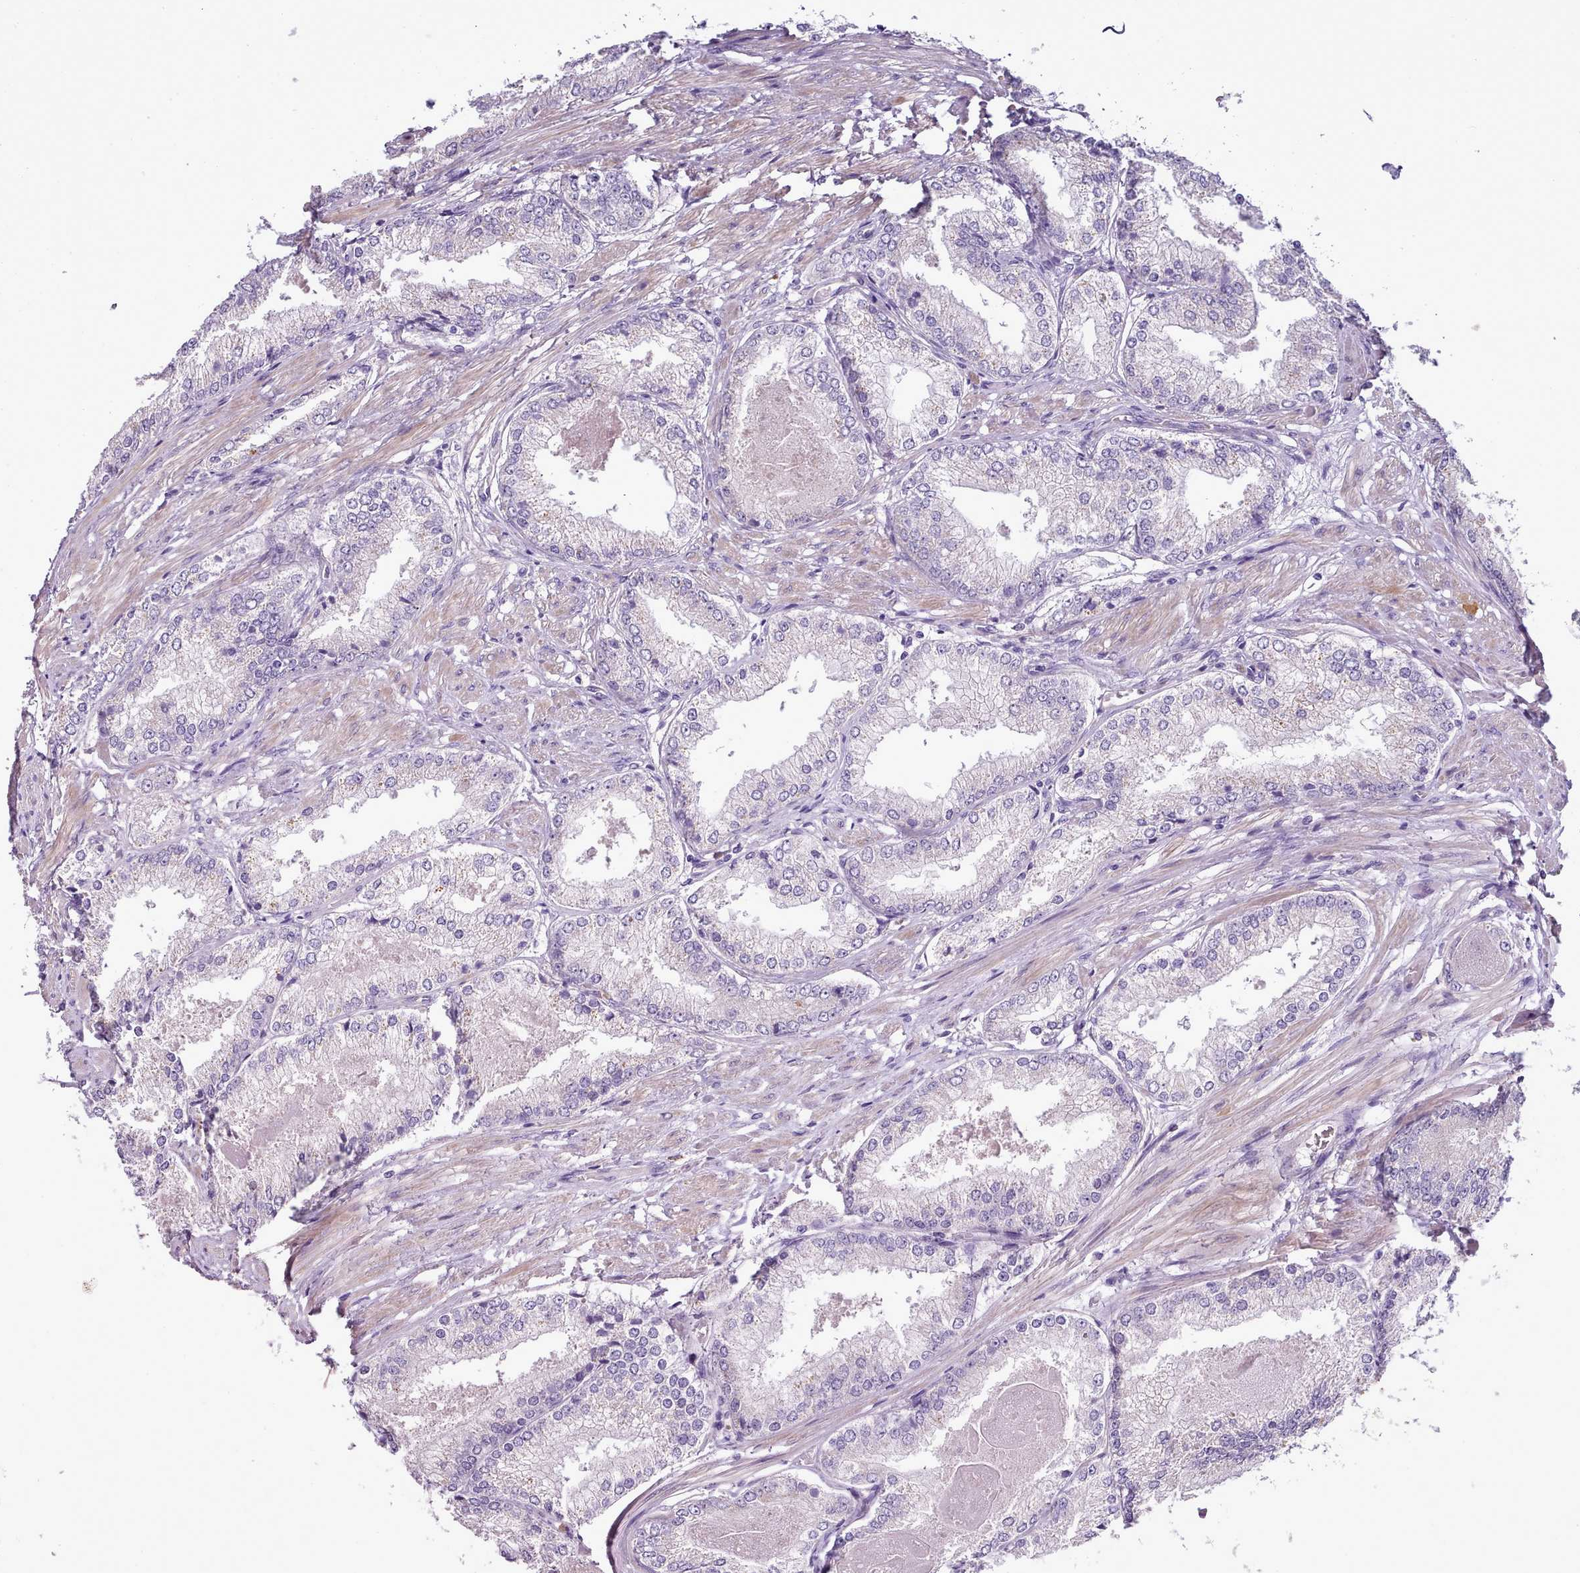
{"staining": {"intensity": "negative", "quantity": "none", "location": "none"}, "tissue": "prostate cancer", "cell_type": "Tumor cells", "image_type": "cancer", "snomed": [{"axis": "morphology", "description": "Adenocarcinoma, Low grade"}, {"axis": "topography", "description": "Prostate"}], "caption": "The photomicrograph exhibits no significant positivity in tumor cells of prostate cancer (adenocarcinoma (low-grade)).", "gene": "SETX", "patient": {"sex": "male", "age": 68}}